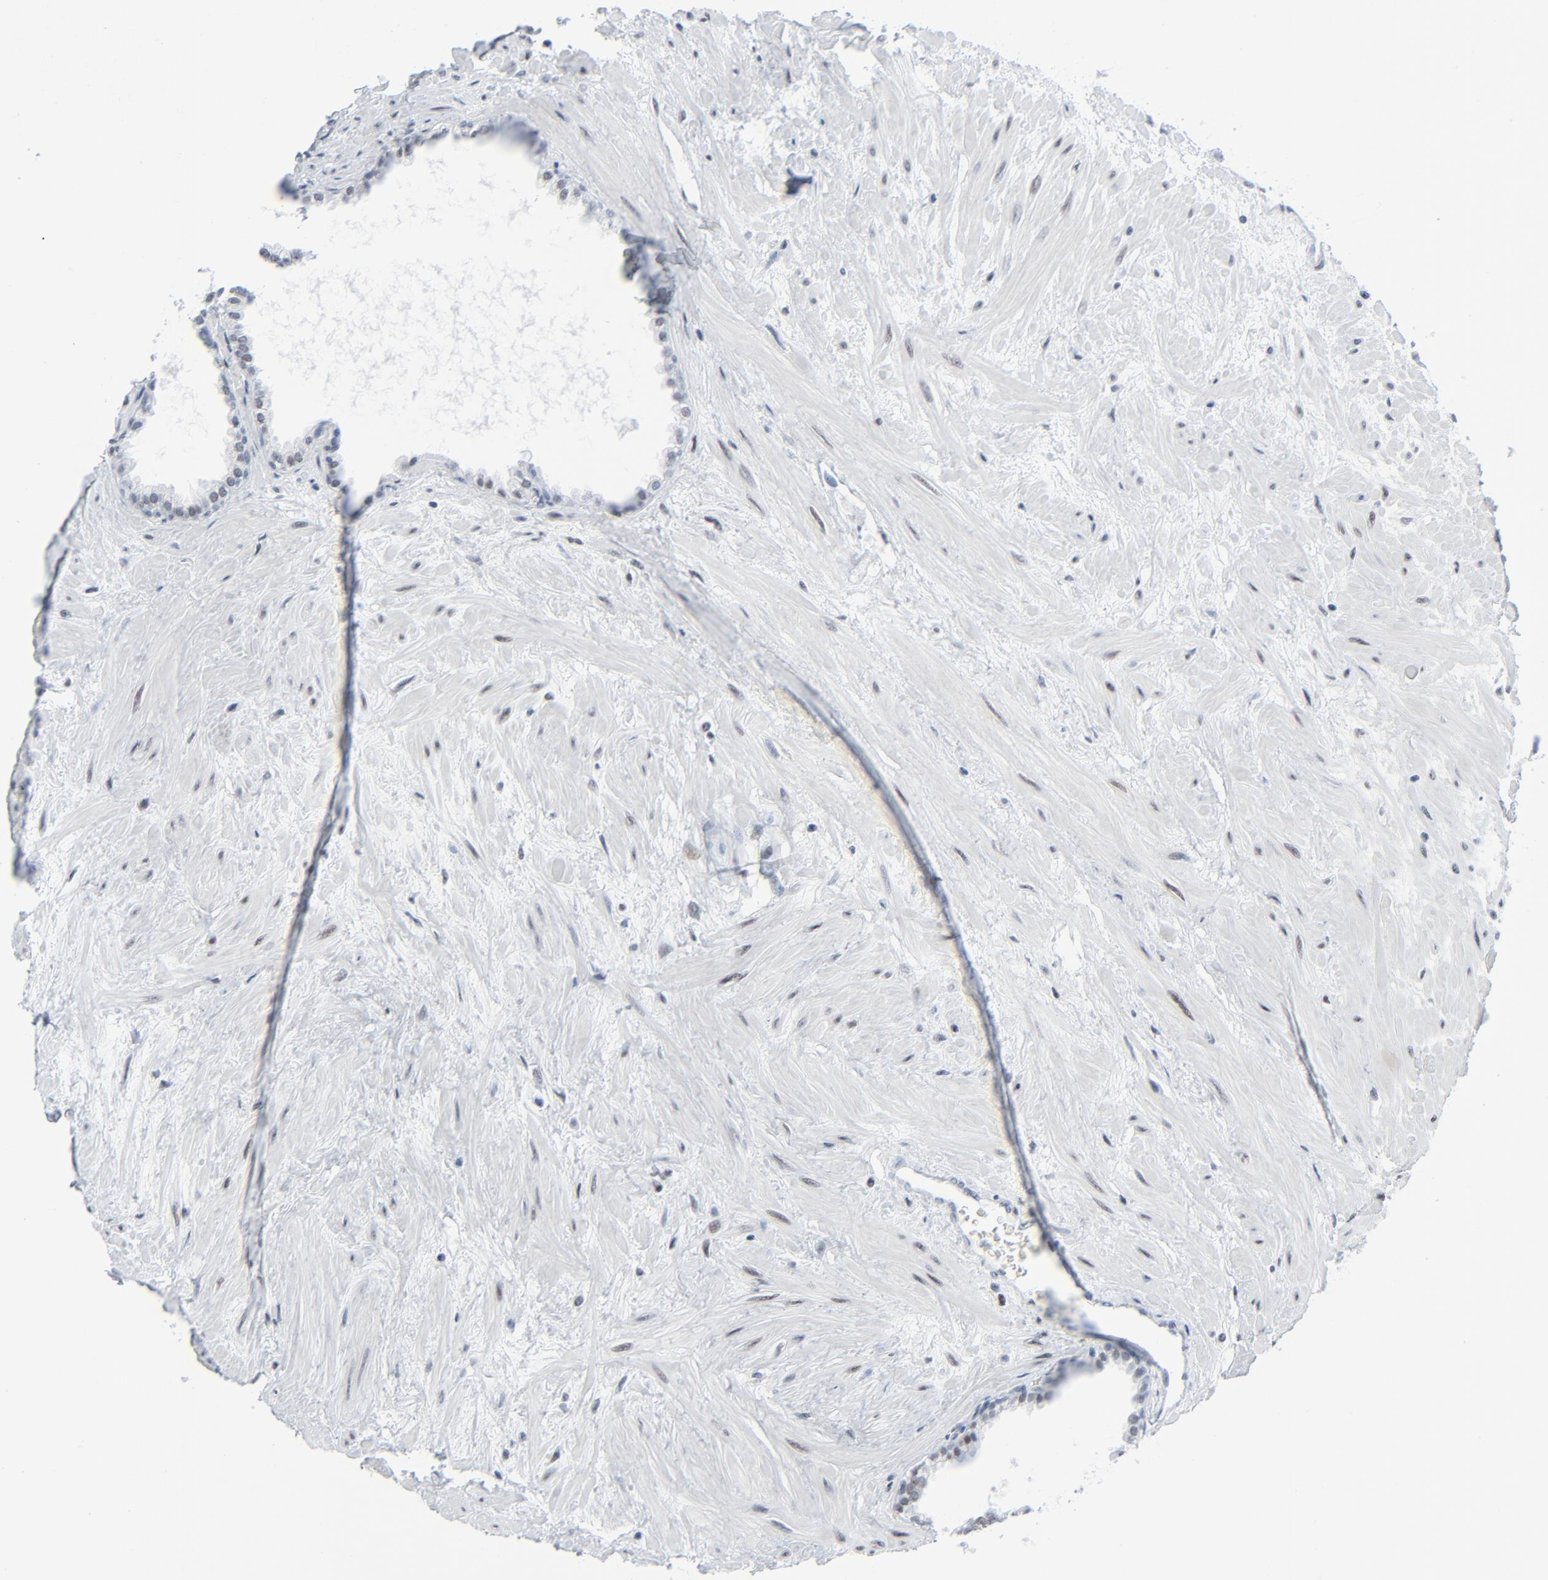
{"staining": {"intensity": "weak", "quantity": ">75%", "location": "nuclear"}, "tissue": "prostate", "cell_type": "Glandular cells", "image_type": "normal", "snomed": [{"axis": "morphology", "description": "Normal tissue, NOS"}, {"axis": "topography", "description": "Prostate"}], "caption": "Weak nuclear positivity is seen in about >75% of glandular cells in normal prostate.", "gene": "SIRT1", "patient": {"sex": "male", "age": 64}}